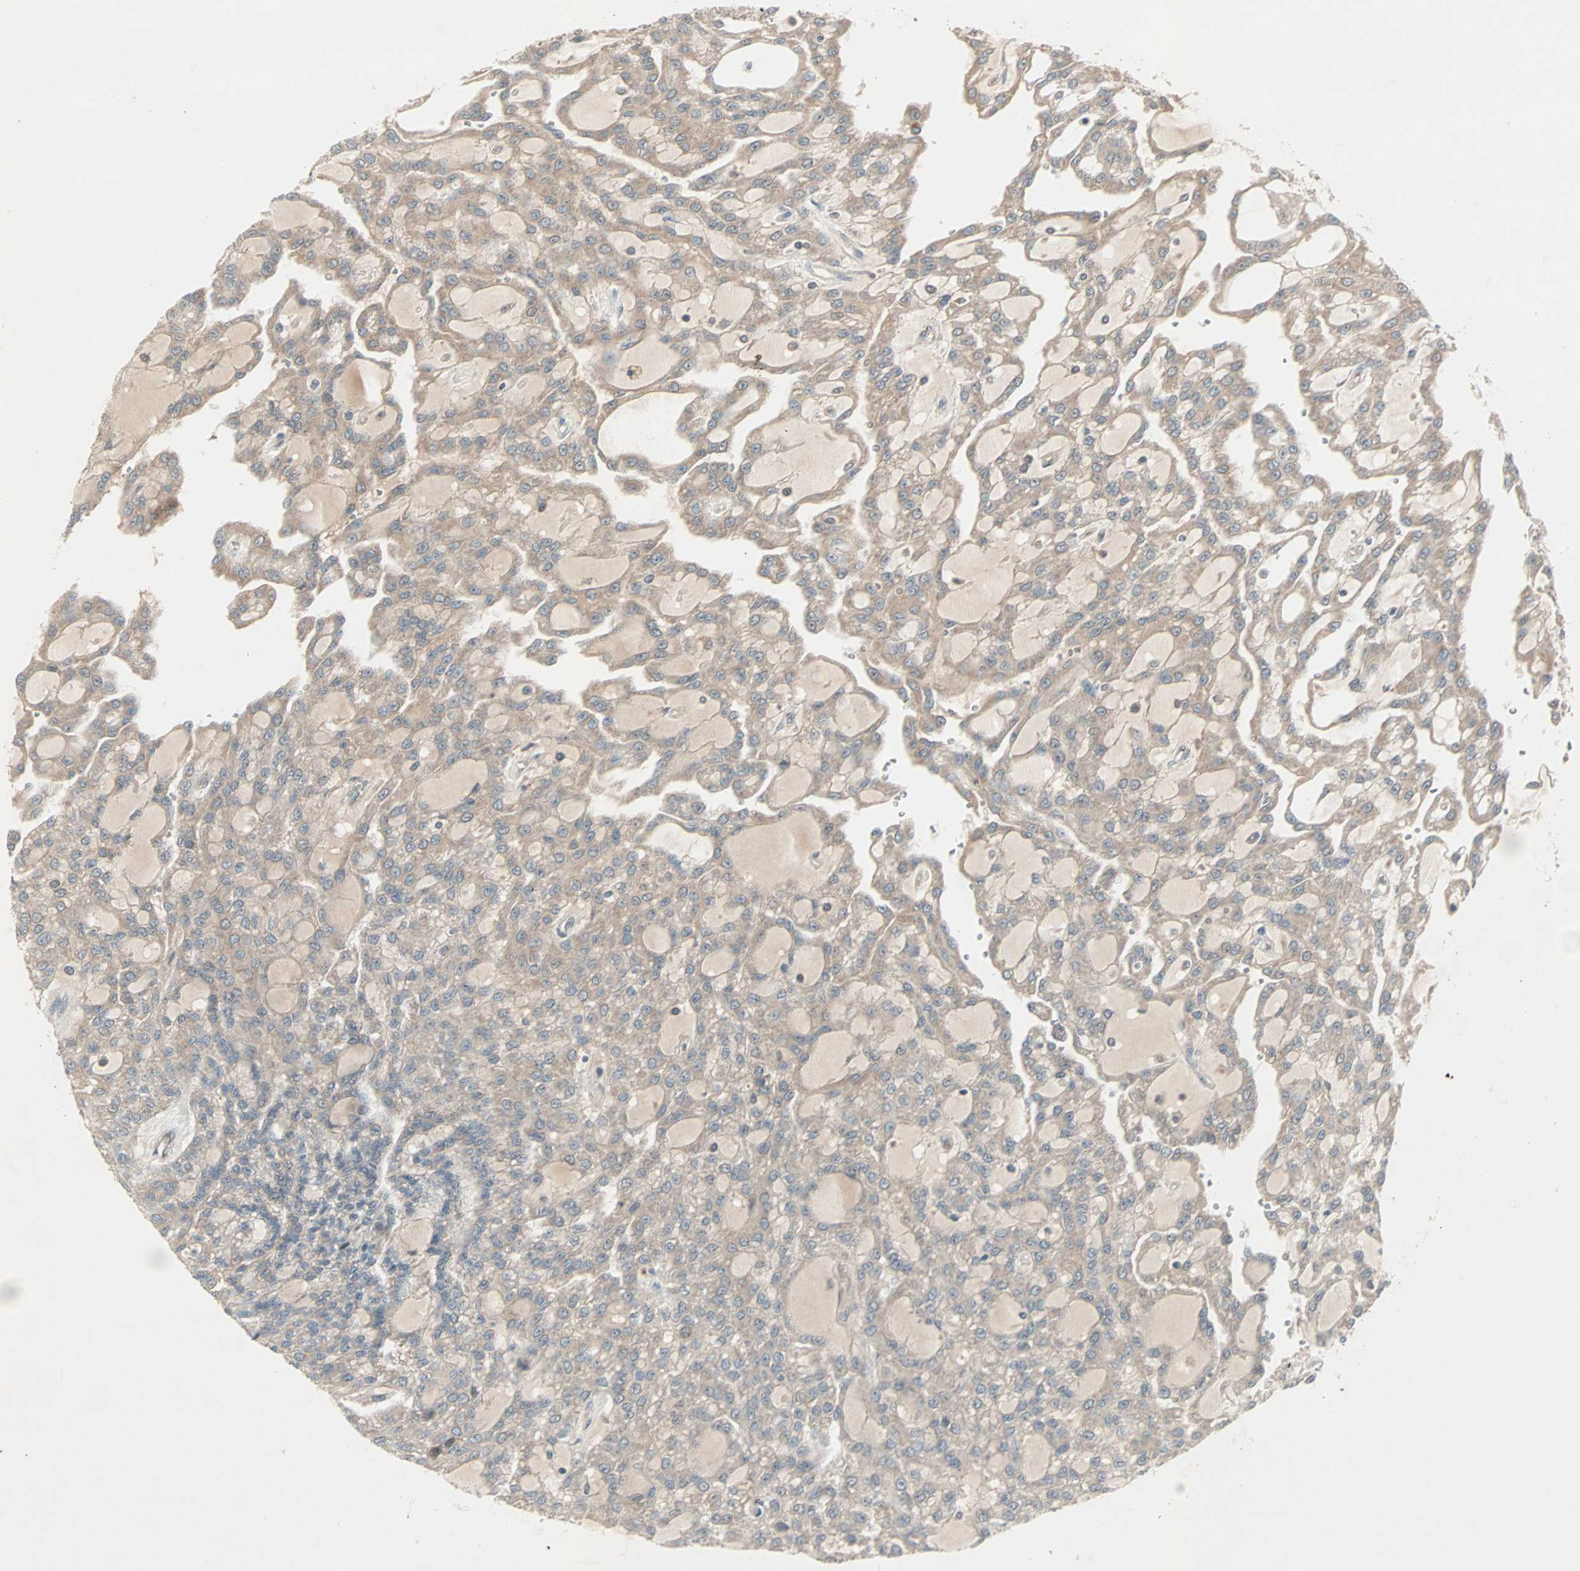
{"staining": {"intensity": "weak", "quantity": "25%-75%", "location": "cytoplasmic/membranous"}, "tissue": "renal cancer", "cell_type": "Tumor cells", "image_type": "cancer", "snomed": [{"axis": "morphology", "description": "Adenocarcinoma, NOS"}, {"axis": "topography", "description": "Kidney"}], "caption": "Renal cancer (adenocarcinoma) tissue shows weak cytoplasmic/membranous positivity in approximately 25%-75% of tumor cells", "gene": "JMJD7-PLA2G4B", "patient": {"sex": "male", "age": 63}}